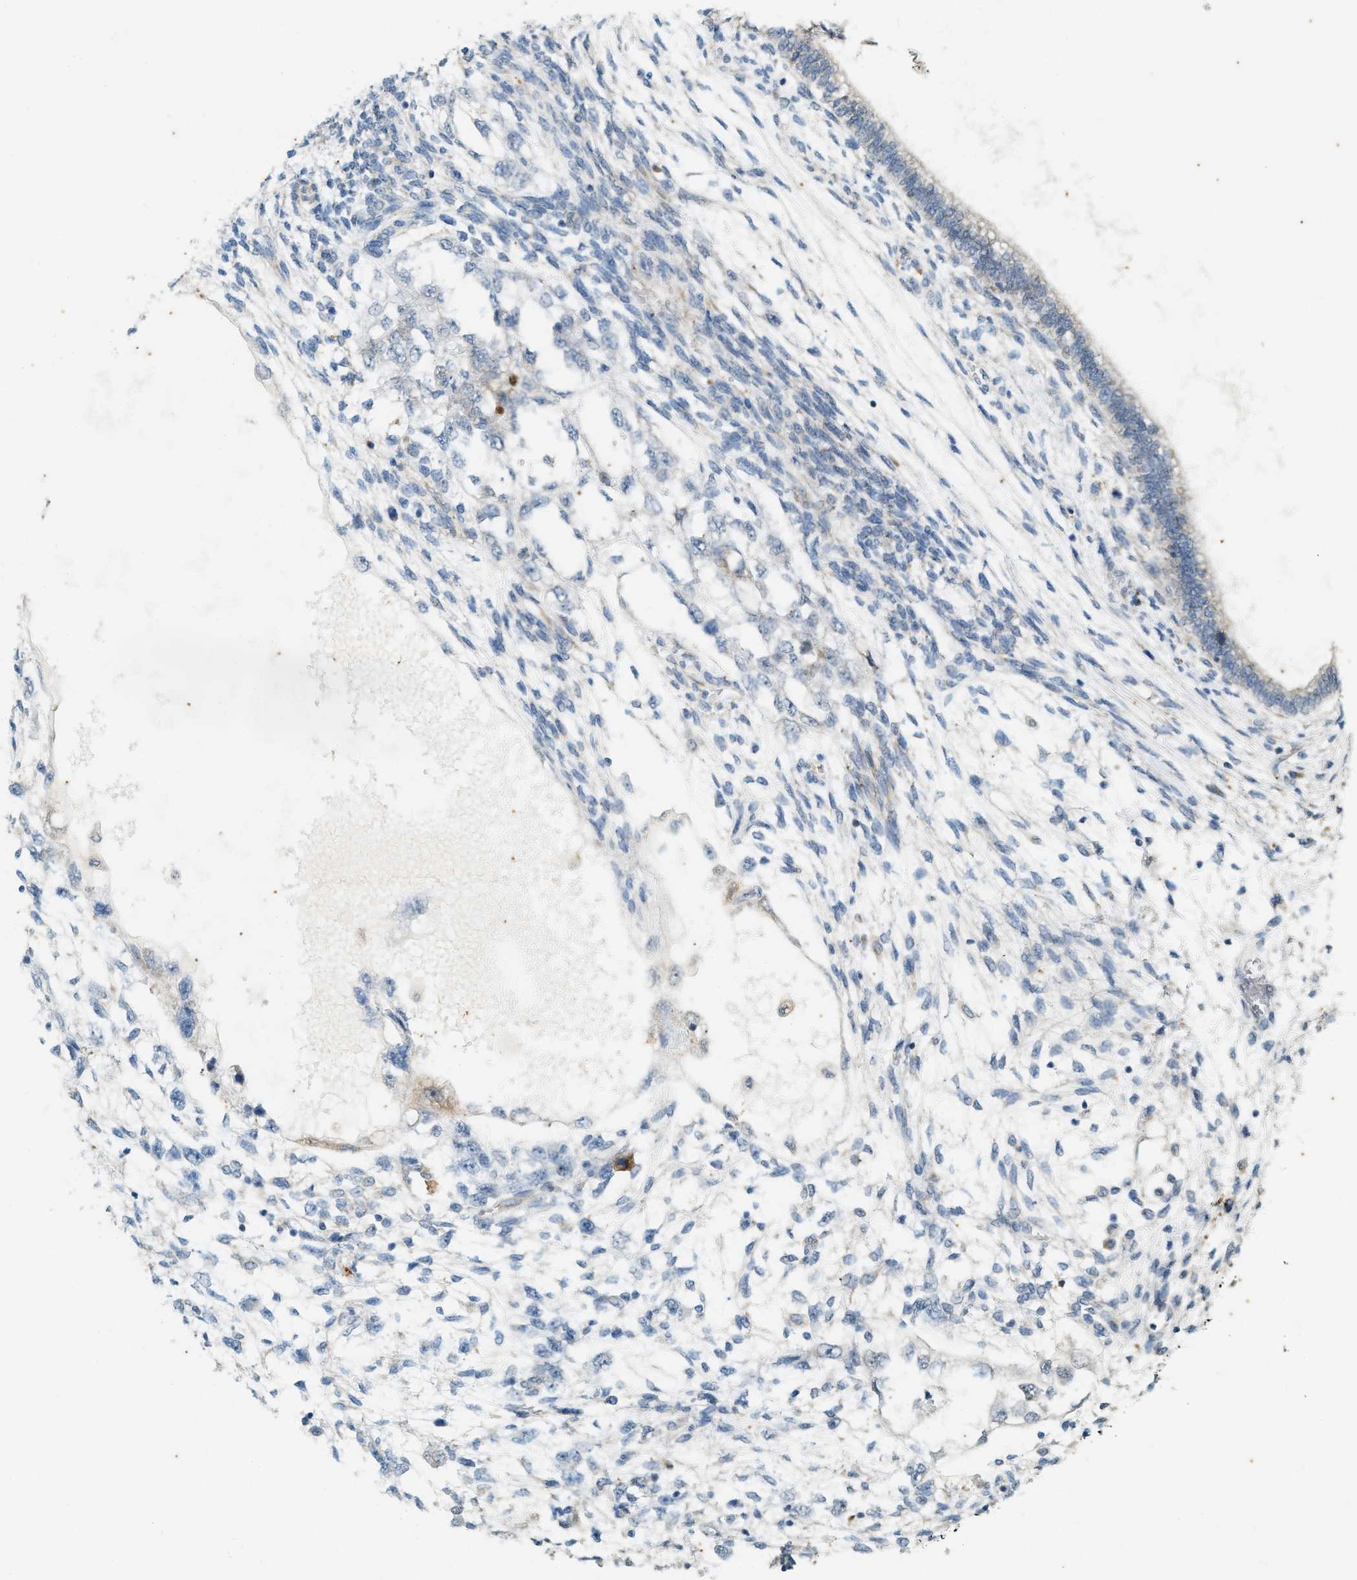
{"staining": {"intensity": "moderate", "quantity": "<25%", "location": "cytoplasmic/membranous"}, "tissue": "testis cancer", "cell_type": "Tumor cells", "image_type": "cancer", "snomed": [{"axis": "morphology", "description": "Seminoma, NOS"}, {"axis": "topography", "description": "Testis"}], "caption": "A brown stain labels moderate cytoplasmic/membranous positivity of a protein in human seminoma (testis) tumor cells.", "gene": "CHPF2", "patient": {"sex": "male", "age": 28}}